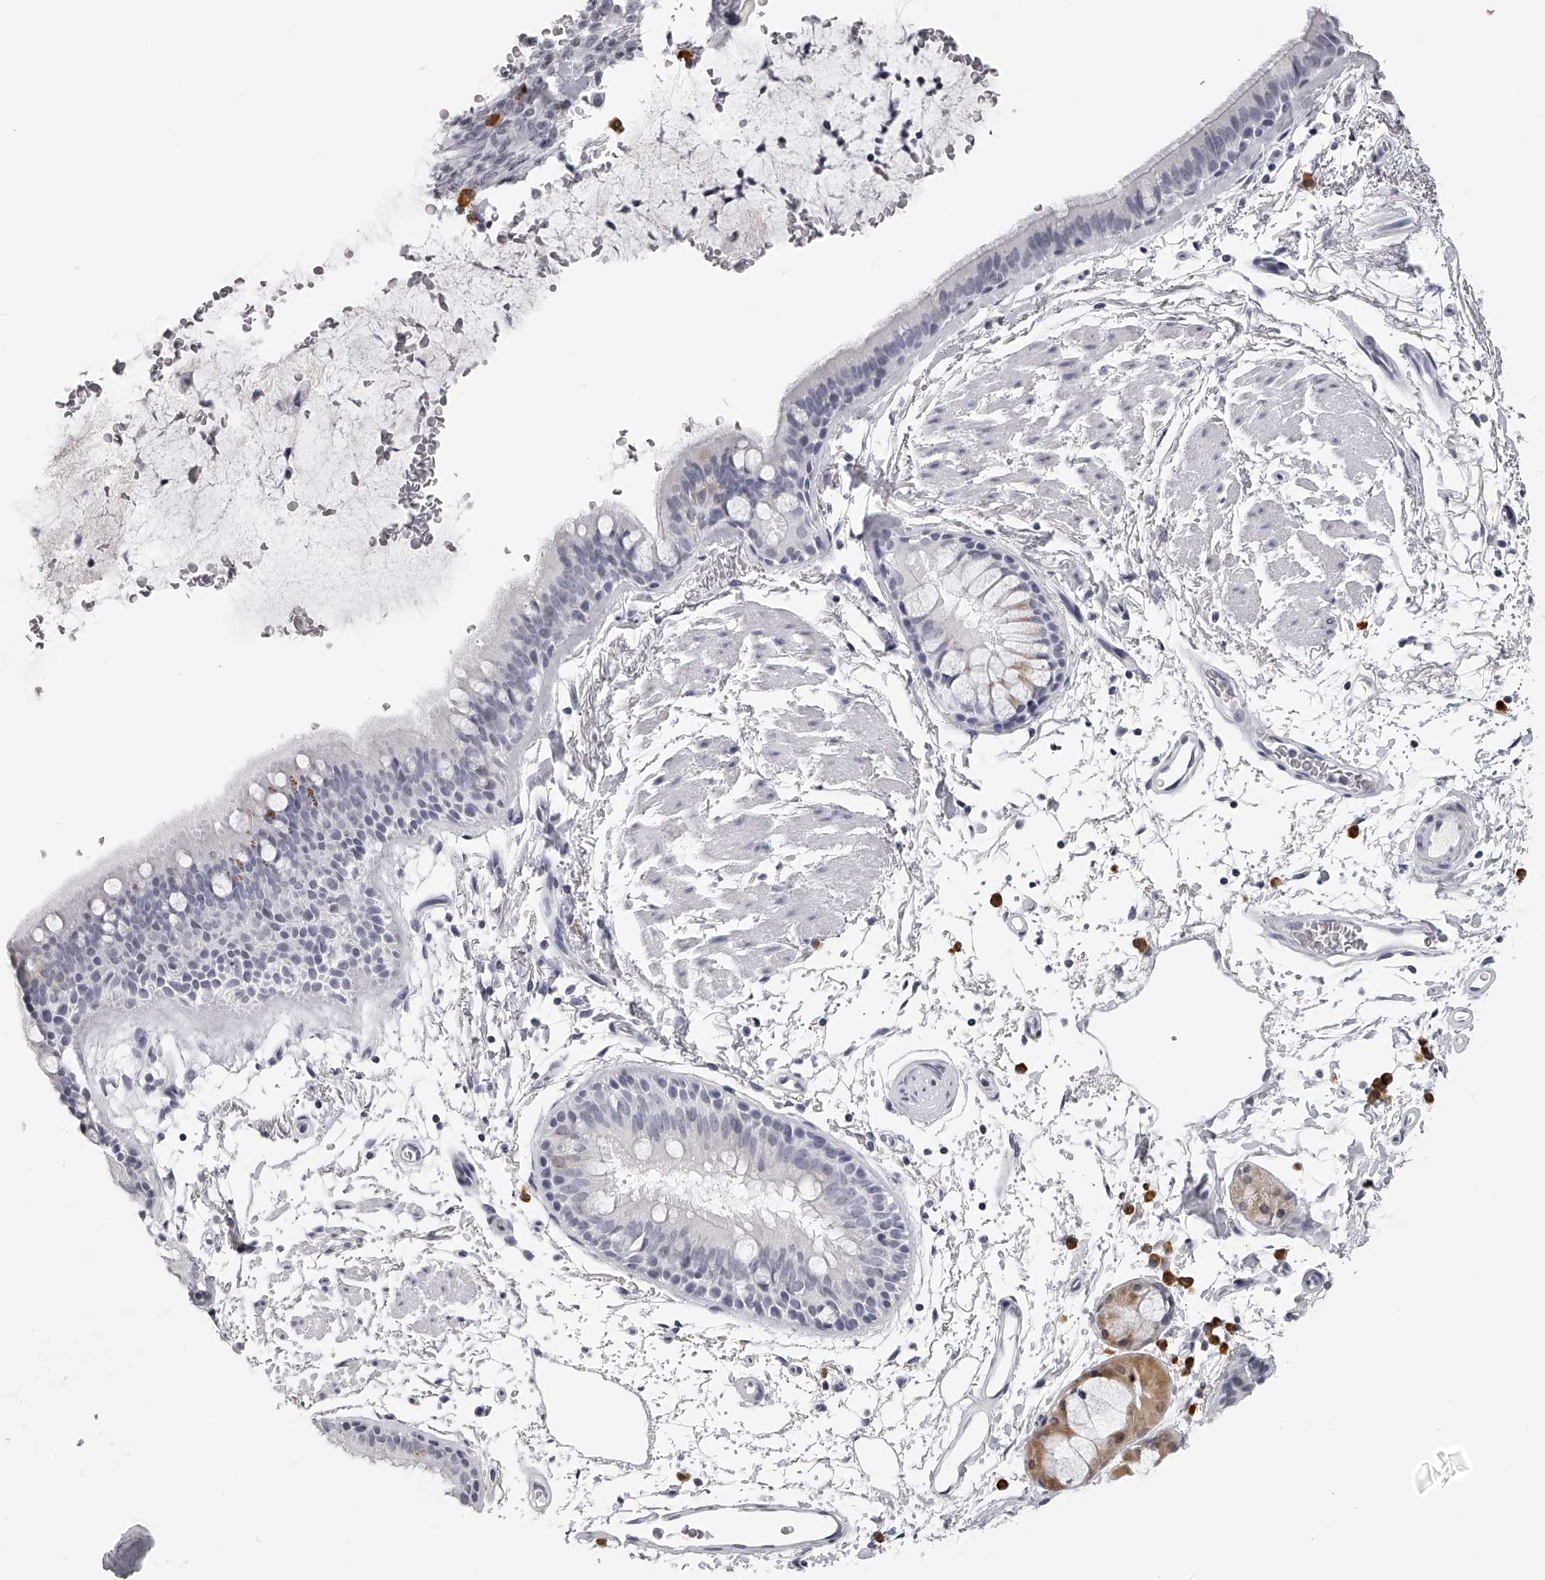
{"staining": {"intensity": "negative", "quantity": "none", "location": "none"}, "tissue": "bronchus", "cell_type": "Respiratory epithelial cells", "image_type": "normal", "snomed": [{"axis": "morphology", "description": "Normal tissue, NOS"}, {"axis": "topography", "description": "Lymph node"}, {"axis": "topography", "description": "Bronchus"}], "caption": "Immunohistochemistry (IHC) image of benign bronchus stained for a protein (brown), which reveals no staining in respiratory epithelial cells.", "gene": "SEC11C", "patient": {"sex": "female", "age": 70}}